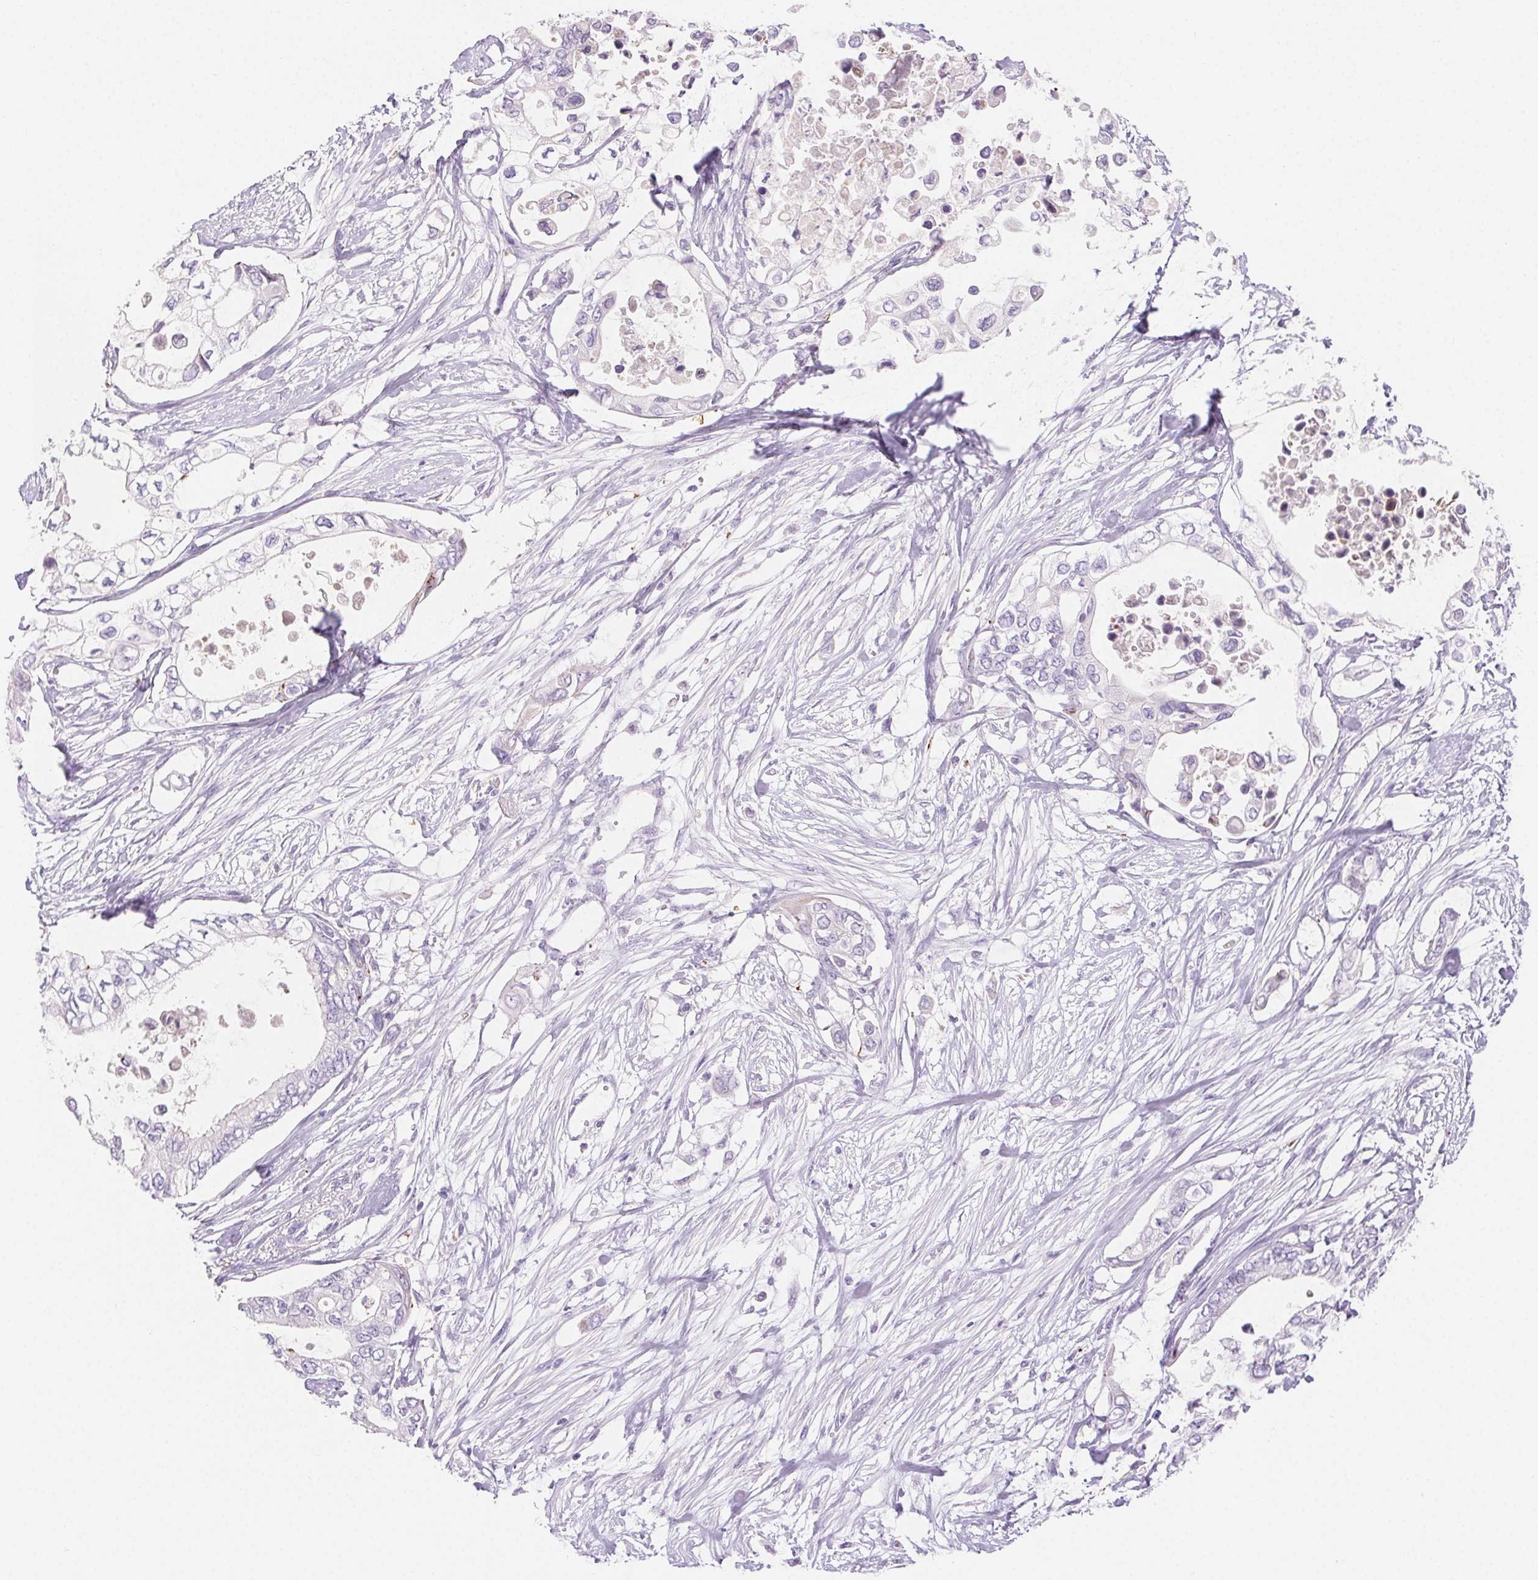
{"staining": {"intensity": "negative", "quantity": "none", "location": "none"}, "tissue": "pancreatic cancer", "cell_type": "Tumor cells", "image_type": "cancer", "snomed": [{"axis": "morphology", "description": "Adenocarcinoma, NOS"}, {"axis": "topography", "description": "Pancreas"}], "caption": "Protein analysis of pancreatic cancer (adenocarcinoma) shows no significant expression in tumor cells.", "gene": "CLDN16", "patient": {"sex": "female", "age": 63}}